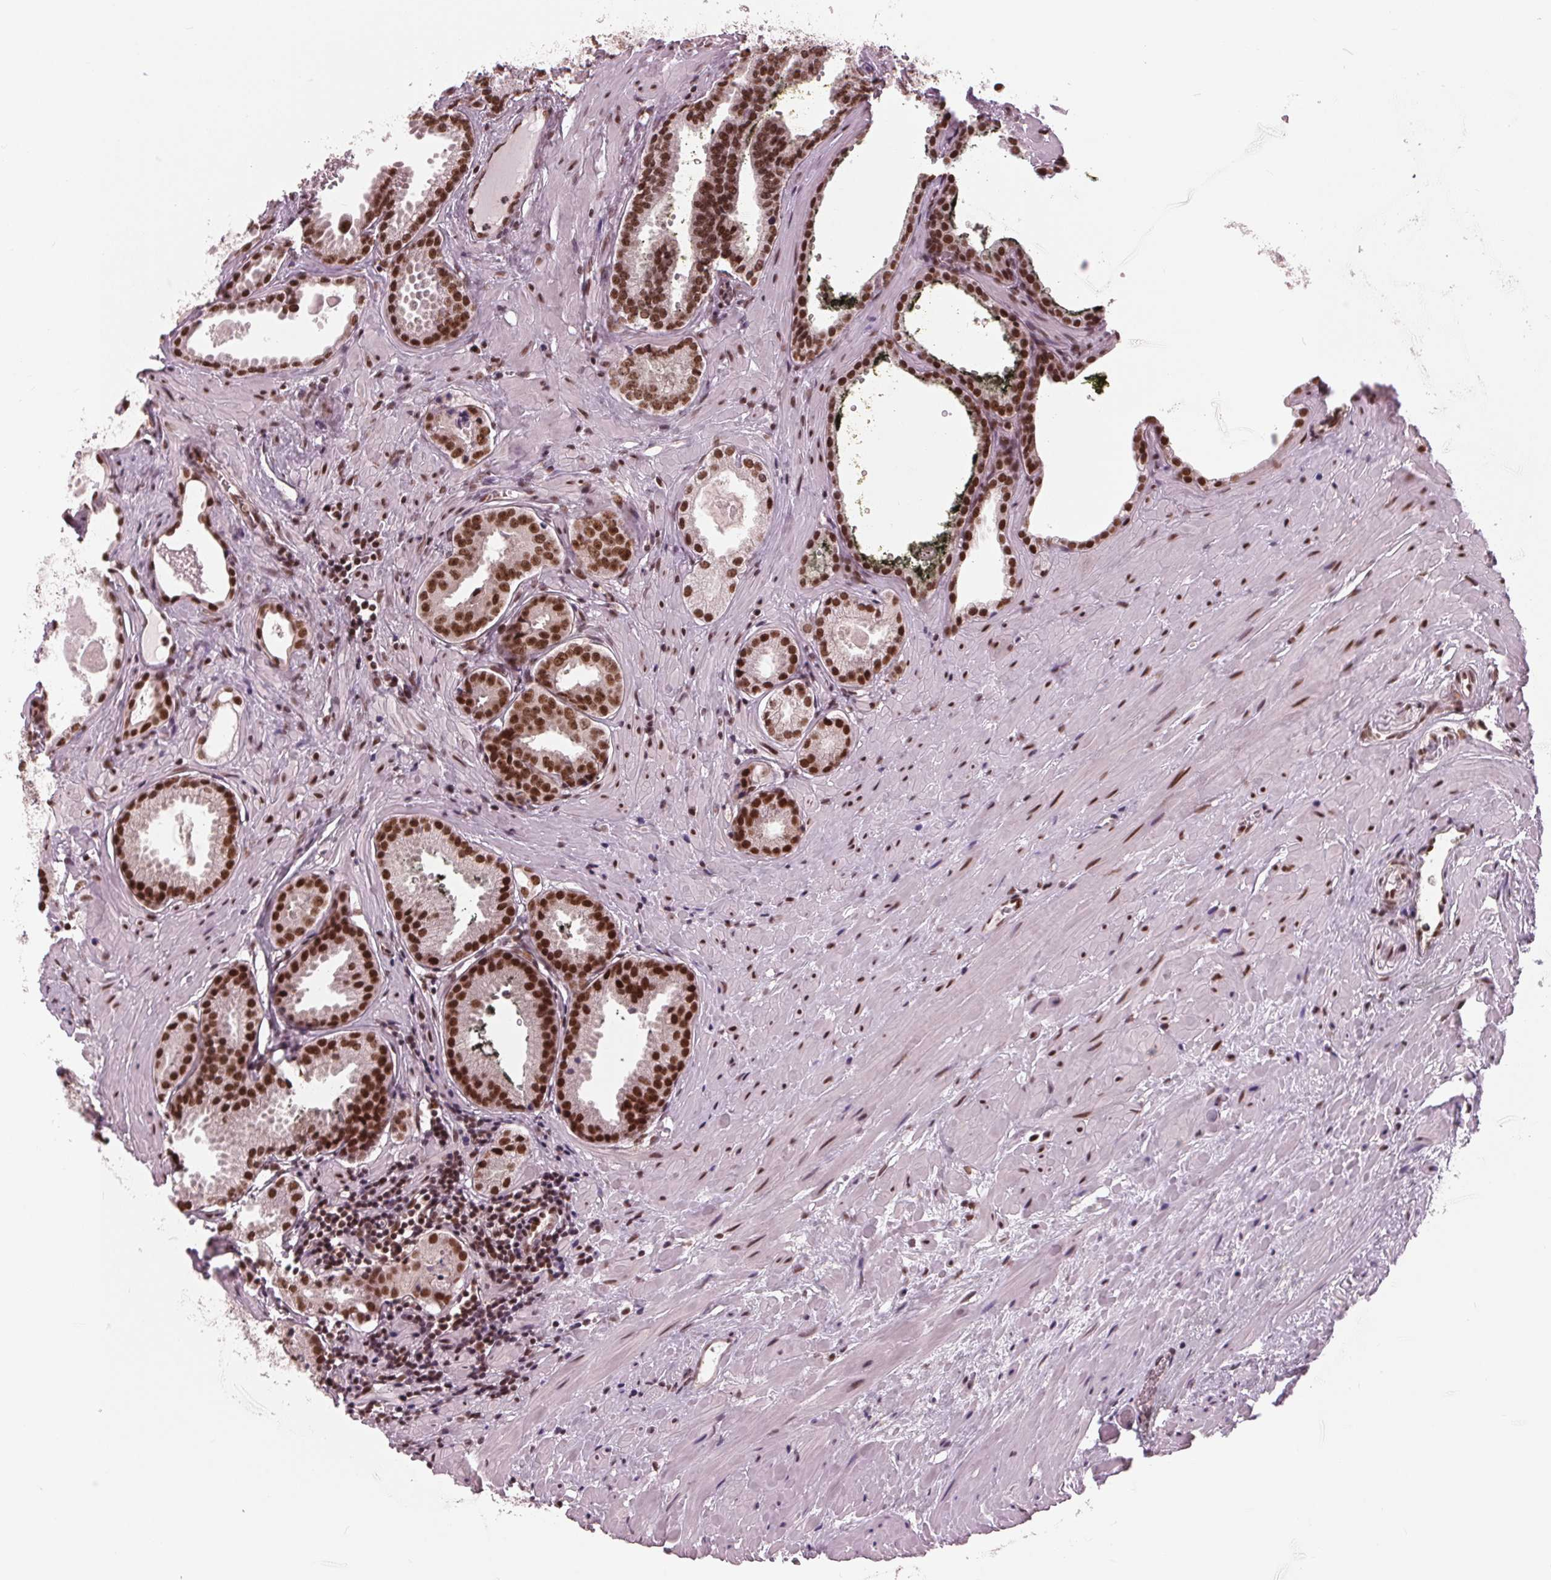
{"staining": {"intensity": "strong", "quantity": ">75%", "location": "nuclear"}, "tissue": "prostate cancer", "cell_type": "Tumor cells", "image_type": "cancer", "snomed": [{"axis": "morphology", "description": "Adenocarcinoma, NOS"}, {"axis": "morphology", "description": "Adenocarcinoma, Low grade"}, {"axis": "topography", "description": "Prostate"}], "caption": "Immunohistochemical staining of adenocarcinoma (prostate) exhibits high levels of strong nuclear staining in approximately >75% of tumor cells.", "gene": "LSM2", "patient": {"sex": "male", "age": 64}}